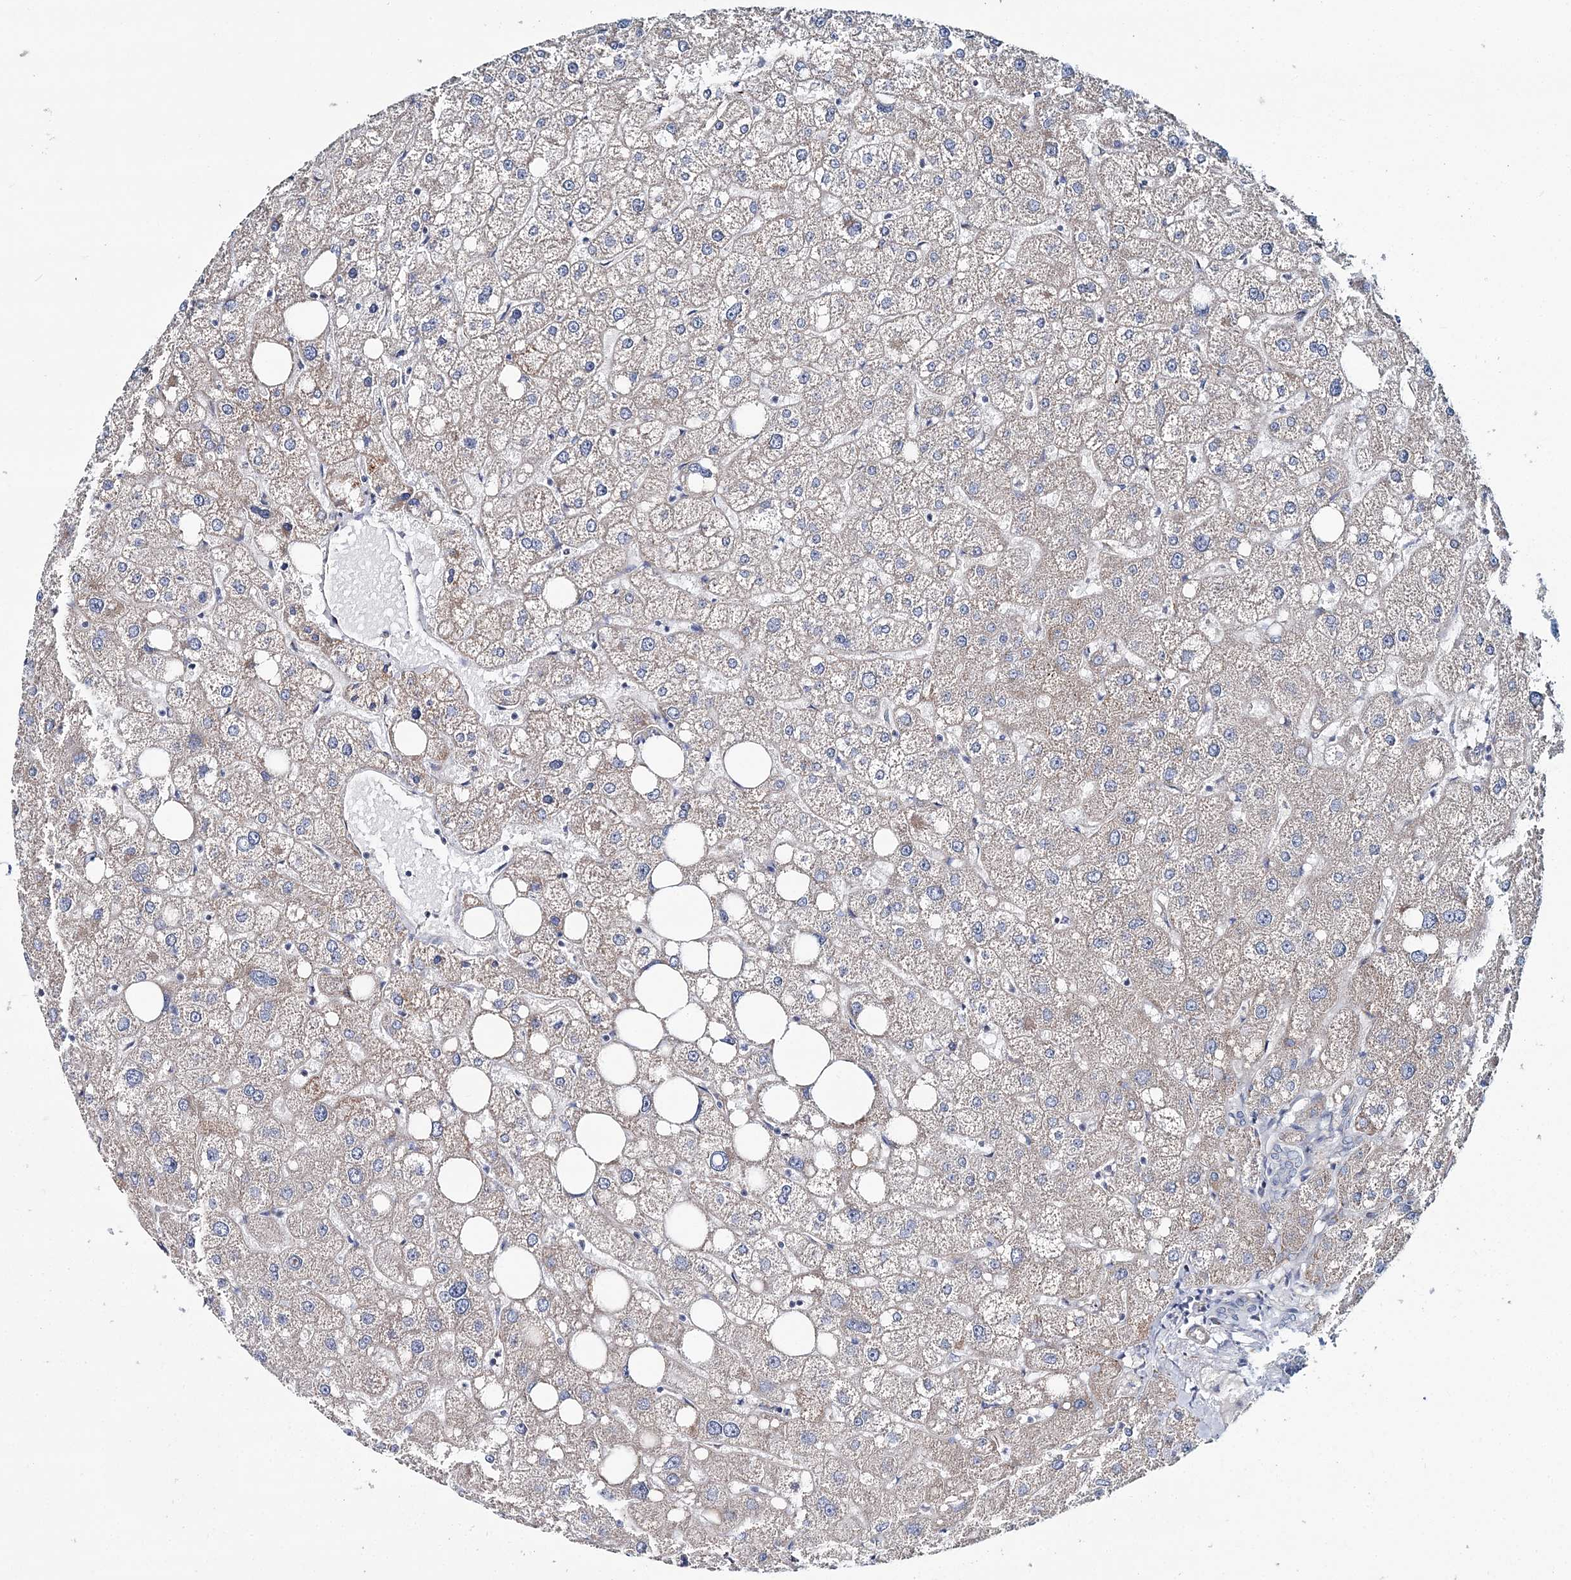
{"staining": {"intensity": "weak", "quantity": "<25%", "location": "cytoplasmic/membranous"}, "tissue": "liver", "cell_type": "Cholangiocytes", "image_type": "normal", "snomed": [{"axis": "morphology", "description": "Normal tissue, NOS"}, {"axis": "topography", "description": "Liver"}], "caption": "Liver stained for a protein using IHC demonstrates no staining cholangiocytes.", "gene": "ARHGAP6", "patient": {"sex": "male", "age": 73}}